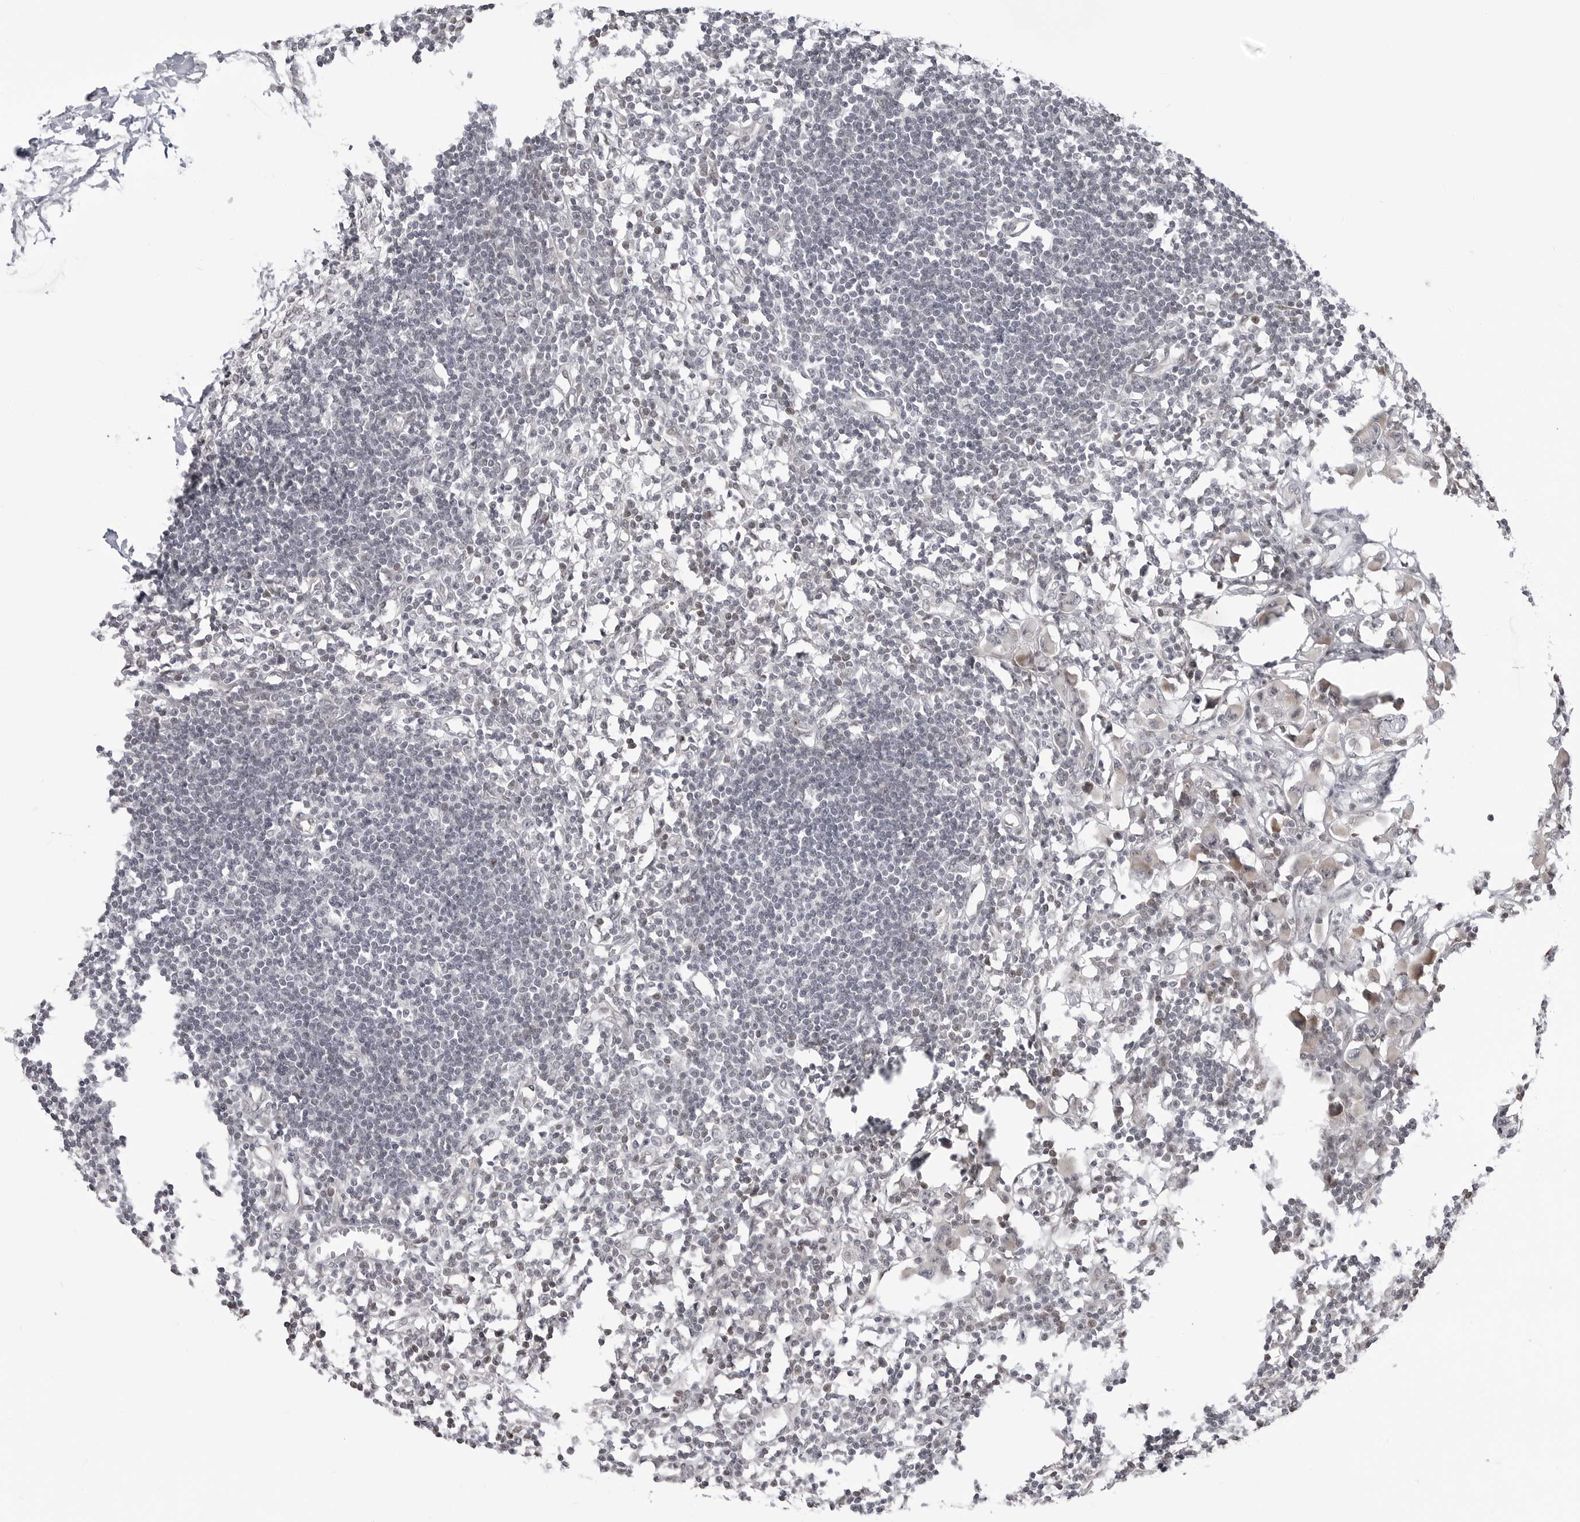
{"staining": {"intensity": "weak", "quantity": "25%-75%", "location": "cytoplasmic/membranous"}, "tissue": "lymph node", "cell_type": "Germinal center cells", "image_type": "normal", "snomed": [{"axis": "morphology", "description": "Normal tissue, NOS"}, {"axis": "morphology", "description": "Malignant melanoma, Metastatic site"}, {"axis": "topography", "description": "Lymph node"}], "caption": "The photomicrograph shows immunohistochemical staining of normal lymph node. There is weak cytoplasmic/membranous expression is present in approximately 25%-75% of germinal center cells.", "gene": "C8orf33", "patient": {"sex": "male", "age": 41}}